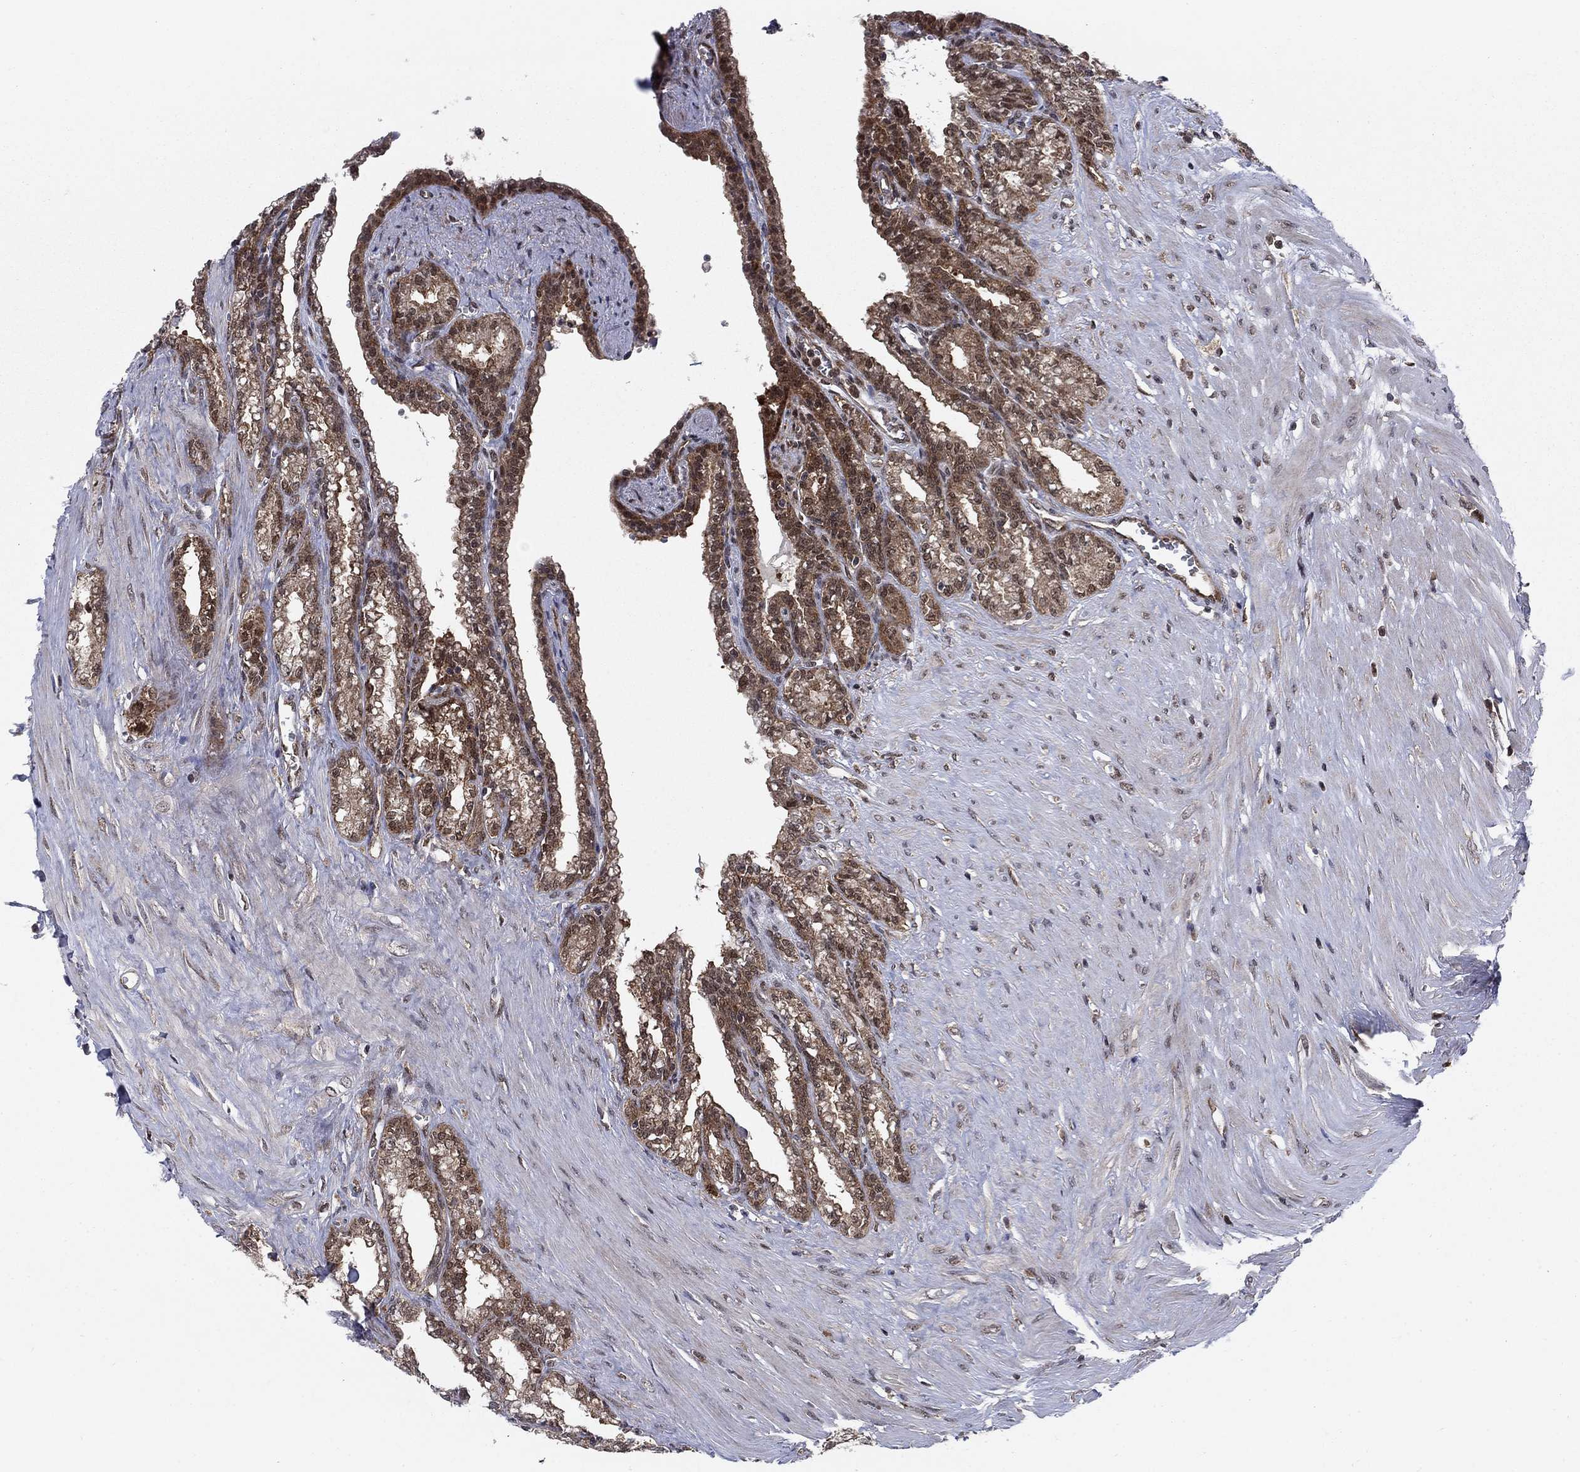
{"staining": {"intensity": "moderate", "quantity": ">75%", "location": "cytoplasmic/membranous,nuclear"}, "tissue": "seminal vesicle", "cell_type": "Glandular cells", "image_type": "normal", "snomed": [{"axis": "morphology", "description": "Normal tissue, NOS"}, {"axis": "morphology", "description": "Urothelial carcinoma, NOS"}, {"axis": "topography", "description": "Urinary bladder"}, {"axis": "topography", "description": "Seminal veicle"}], "caption": "Seminal vesicle stained with DAB immunohistochemistry (IHC) demonstrates medium levels of moderate cytoplasmic/membranous,nuclear staining in about >75% of glandular cells. The protein of interest is stained brown, and the nuclei are stained in blue (DAB (3,3'-diaminobenzidine) IHC with brightfield microscopy, high magnification).", "gene": "DNAJA1", "patient": {"sex": "male", "age": 76}}